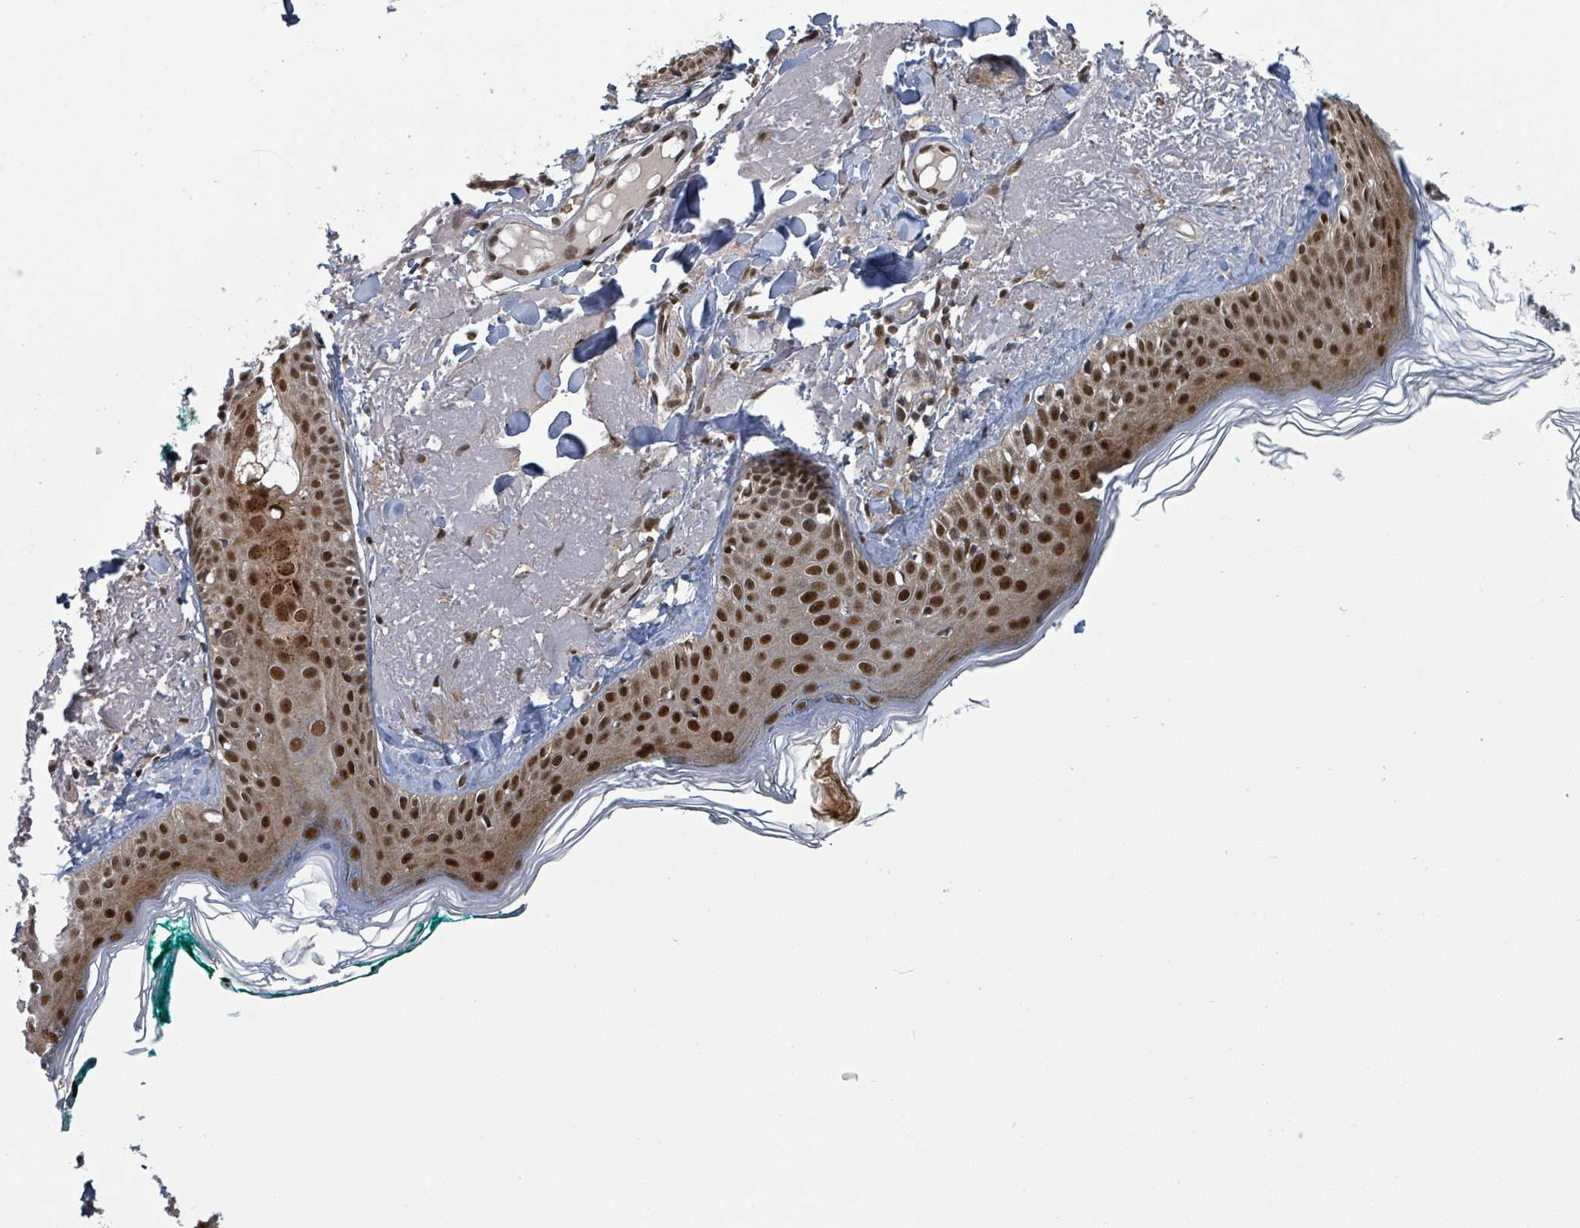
{"staining": {"intensity": "moderate", "quantity": ">75%", "location": "cytoplasmic/membranous,nuclear"}, "tissue": "skin", "cell_type": "Fibroblasts", "image_type": "normal", "snomed": [{"axis": "morphology", "description": "Normal tissue, NOS"}, {"axis": "morphology", "description": "Malignant melanoma, NOS"}, {"axis": "topography", "description": "Skin"}], "caption": "High-power microscopy captured an immunohistochemistry (IHC) image of benign skin, revealing moderate cytoplasmic/membranous,nuclear positivity in about >75% of fibroblasts.", "gene": "GTF3C1", "patient": {"sex": "male", "age": 80}}